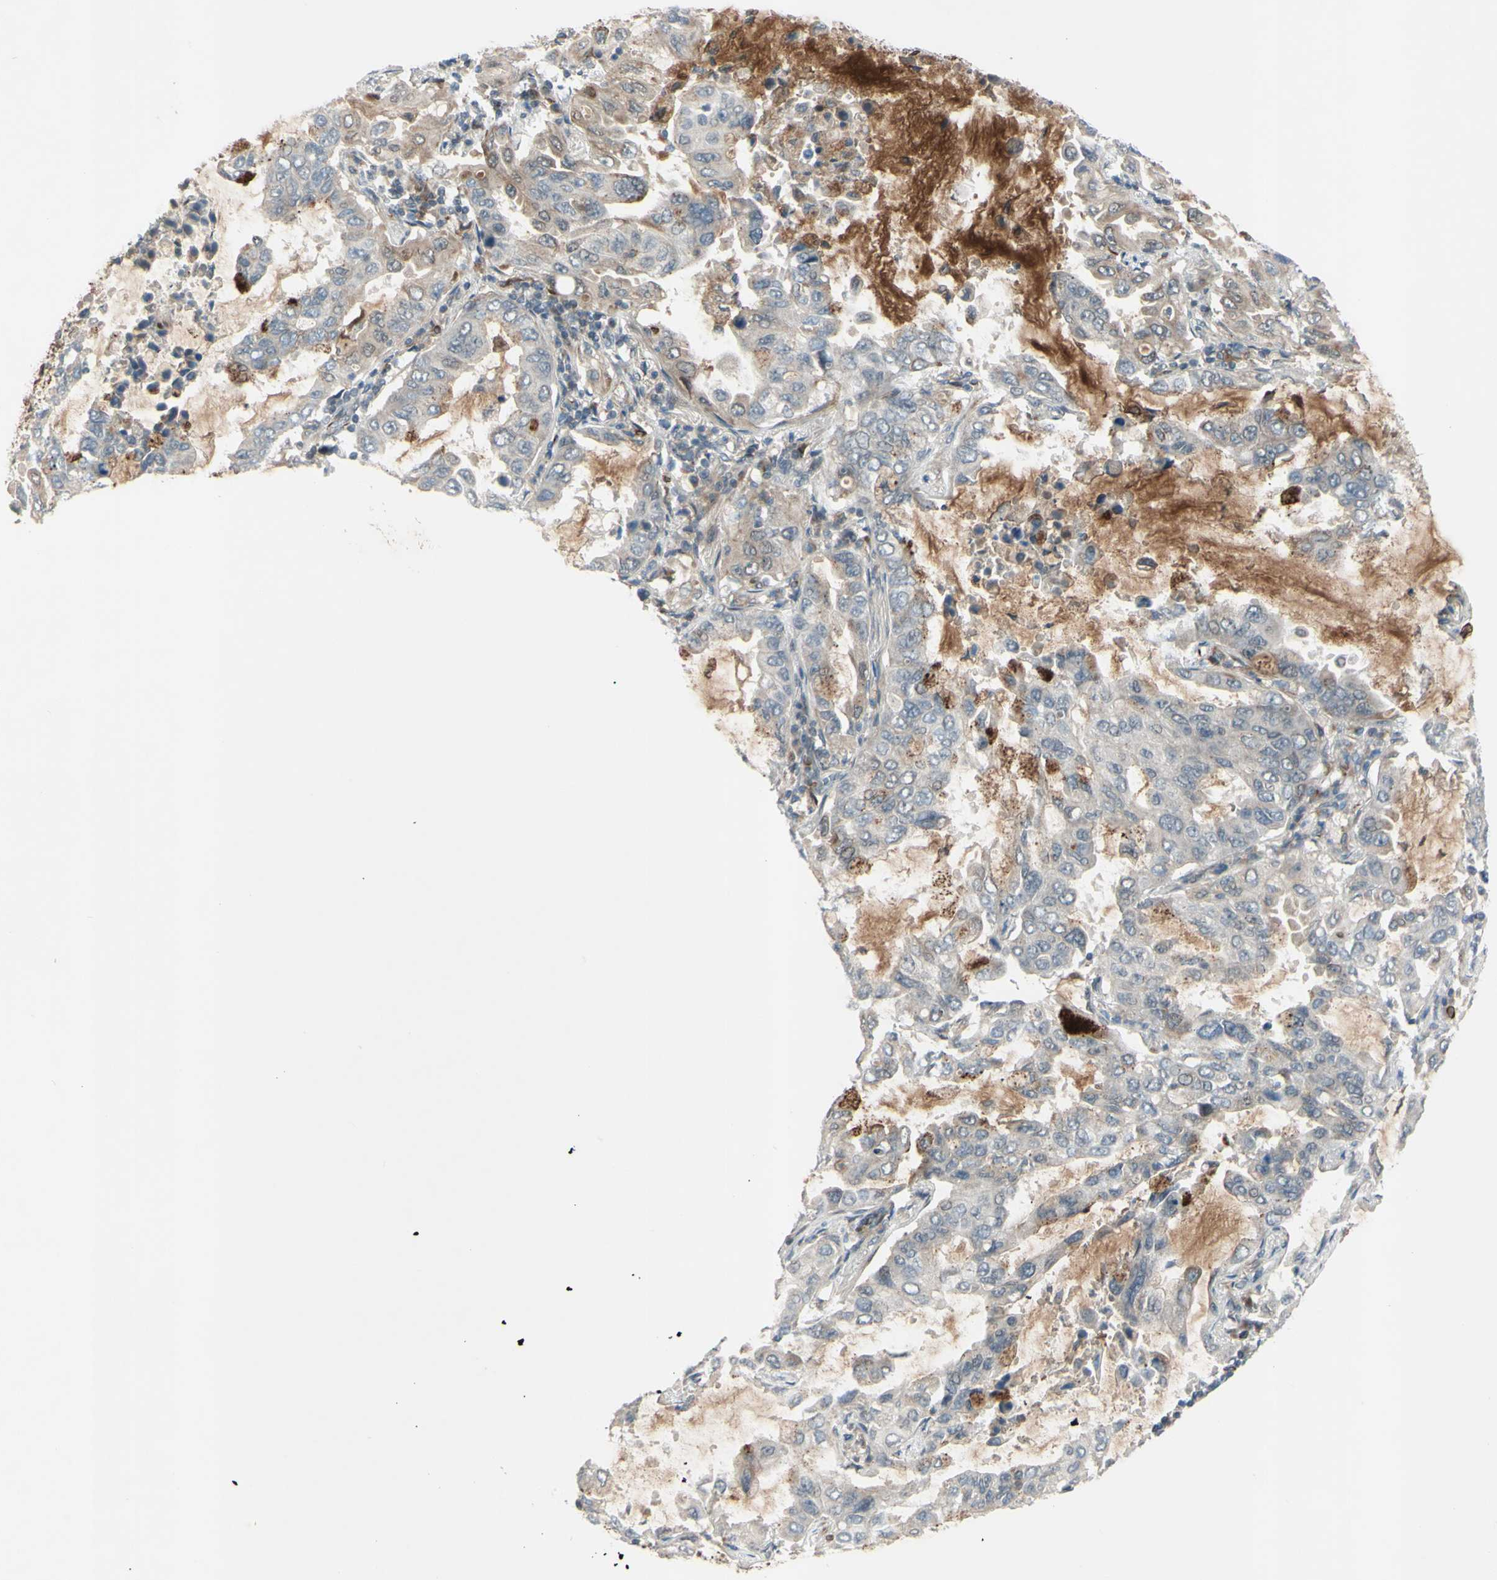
{"staining": {"intensity": "moderate", "quantity": "<25%", "location": "cytoplasmic/membranous"}, "tissue": "lung cancer", "cell_type": "Tumor cells", "image_type": "cancer", "snomed": [{"axis": "morphology", "description": "Adenocarcinoma, NOS"}, {"axis": "topography", "description": "Lung"}], "caption": "A high-resolution image shows immunohistochemistry staining of lung cancer (adenocarcinoma), which exhibits moderate cytoplasmic/membranous expression in approximately <25% of tumor cells.", "gene": "FGFR2", "patient": {"sex": "male", "age": 64}}